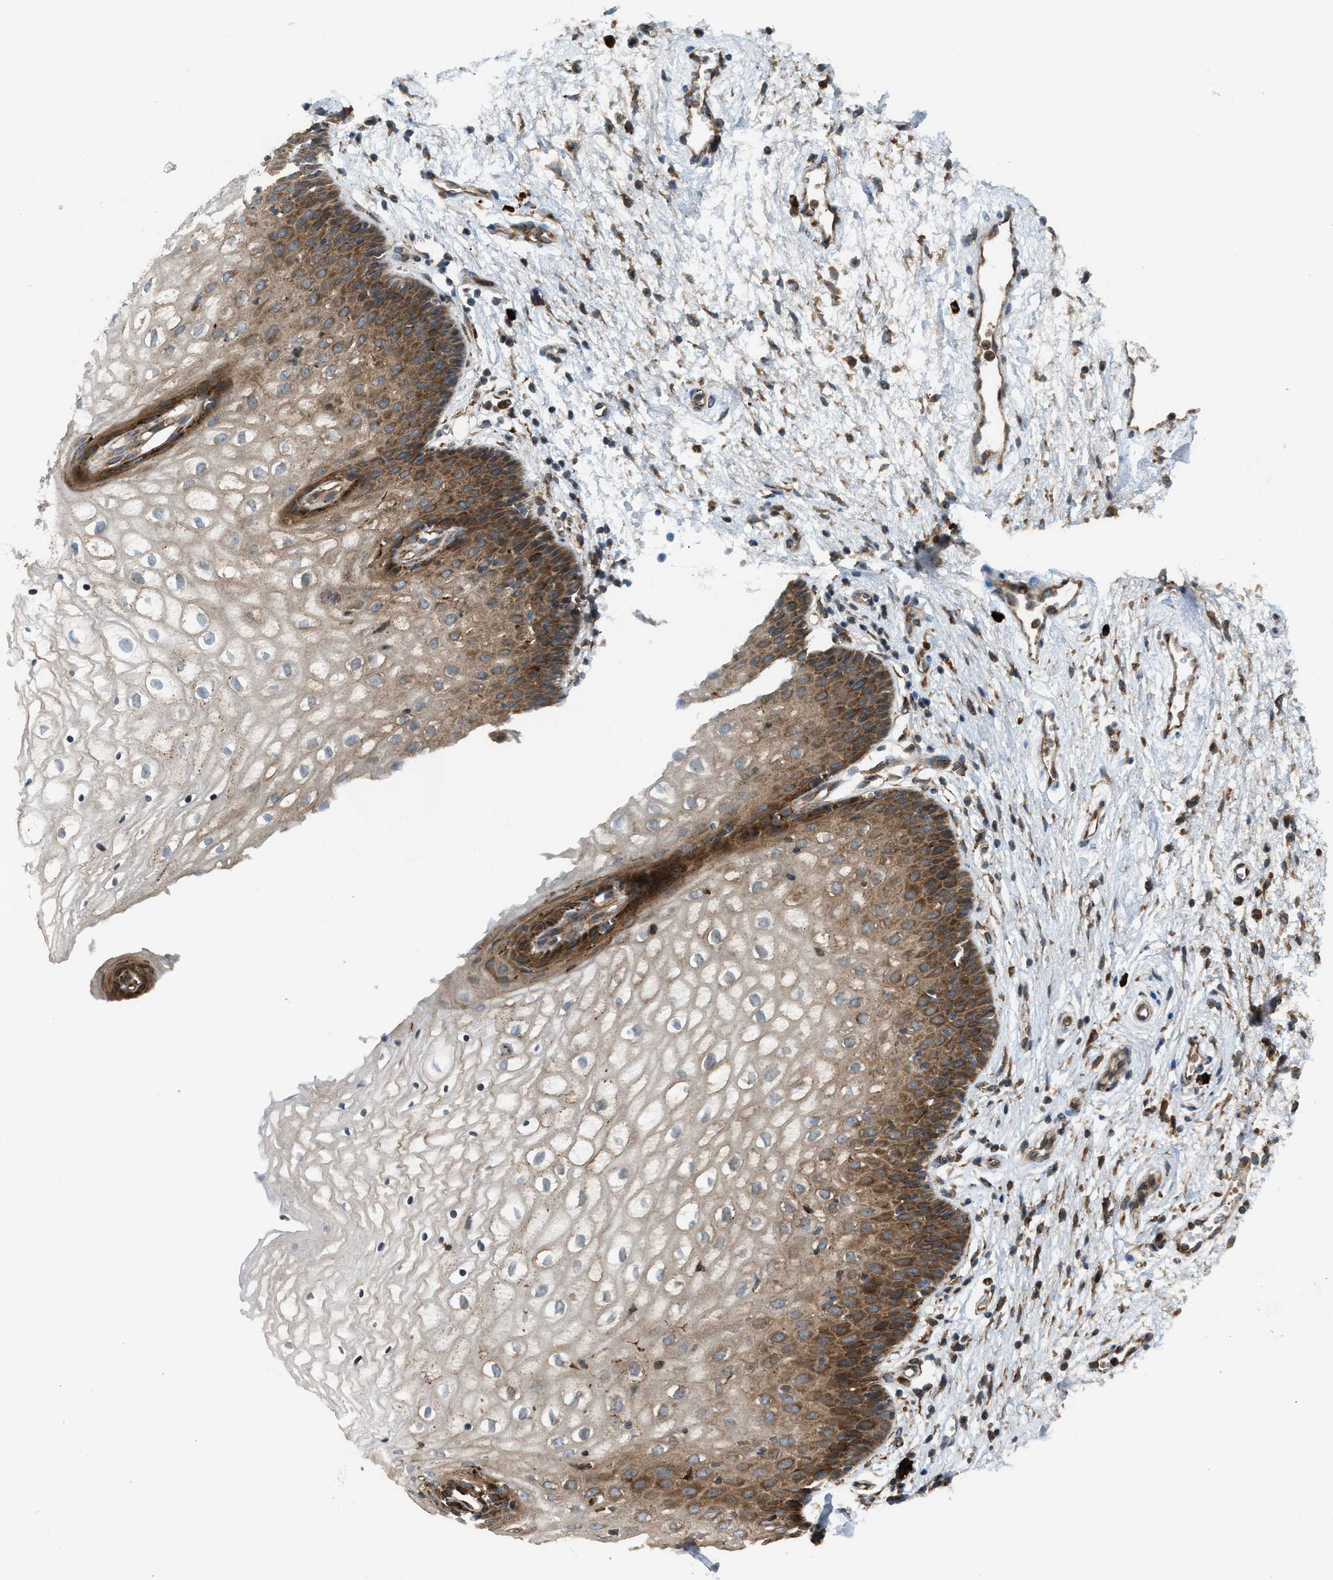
{"staining": {"intensity": "moderate", "quantity": ">75%", "location": "cytoplasmic/membranous"}, "tissue": "vagina", "cell_type": "Squamous epithelial cells", "image_type": "normal", "snomed": [{"axis": "morphology", "description": "Normal tissue, NOS"}, {"axis": "topography", "description": "Vagina"}], "caption": "Vagina stained for a protein (brown) reveals moderate cytoplasmic/membranous positive staining in about >75% of squamous epithelial cells.", "gene": "BAIAP2L1", "patient": {"sex": "female", "age": 34}}